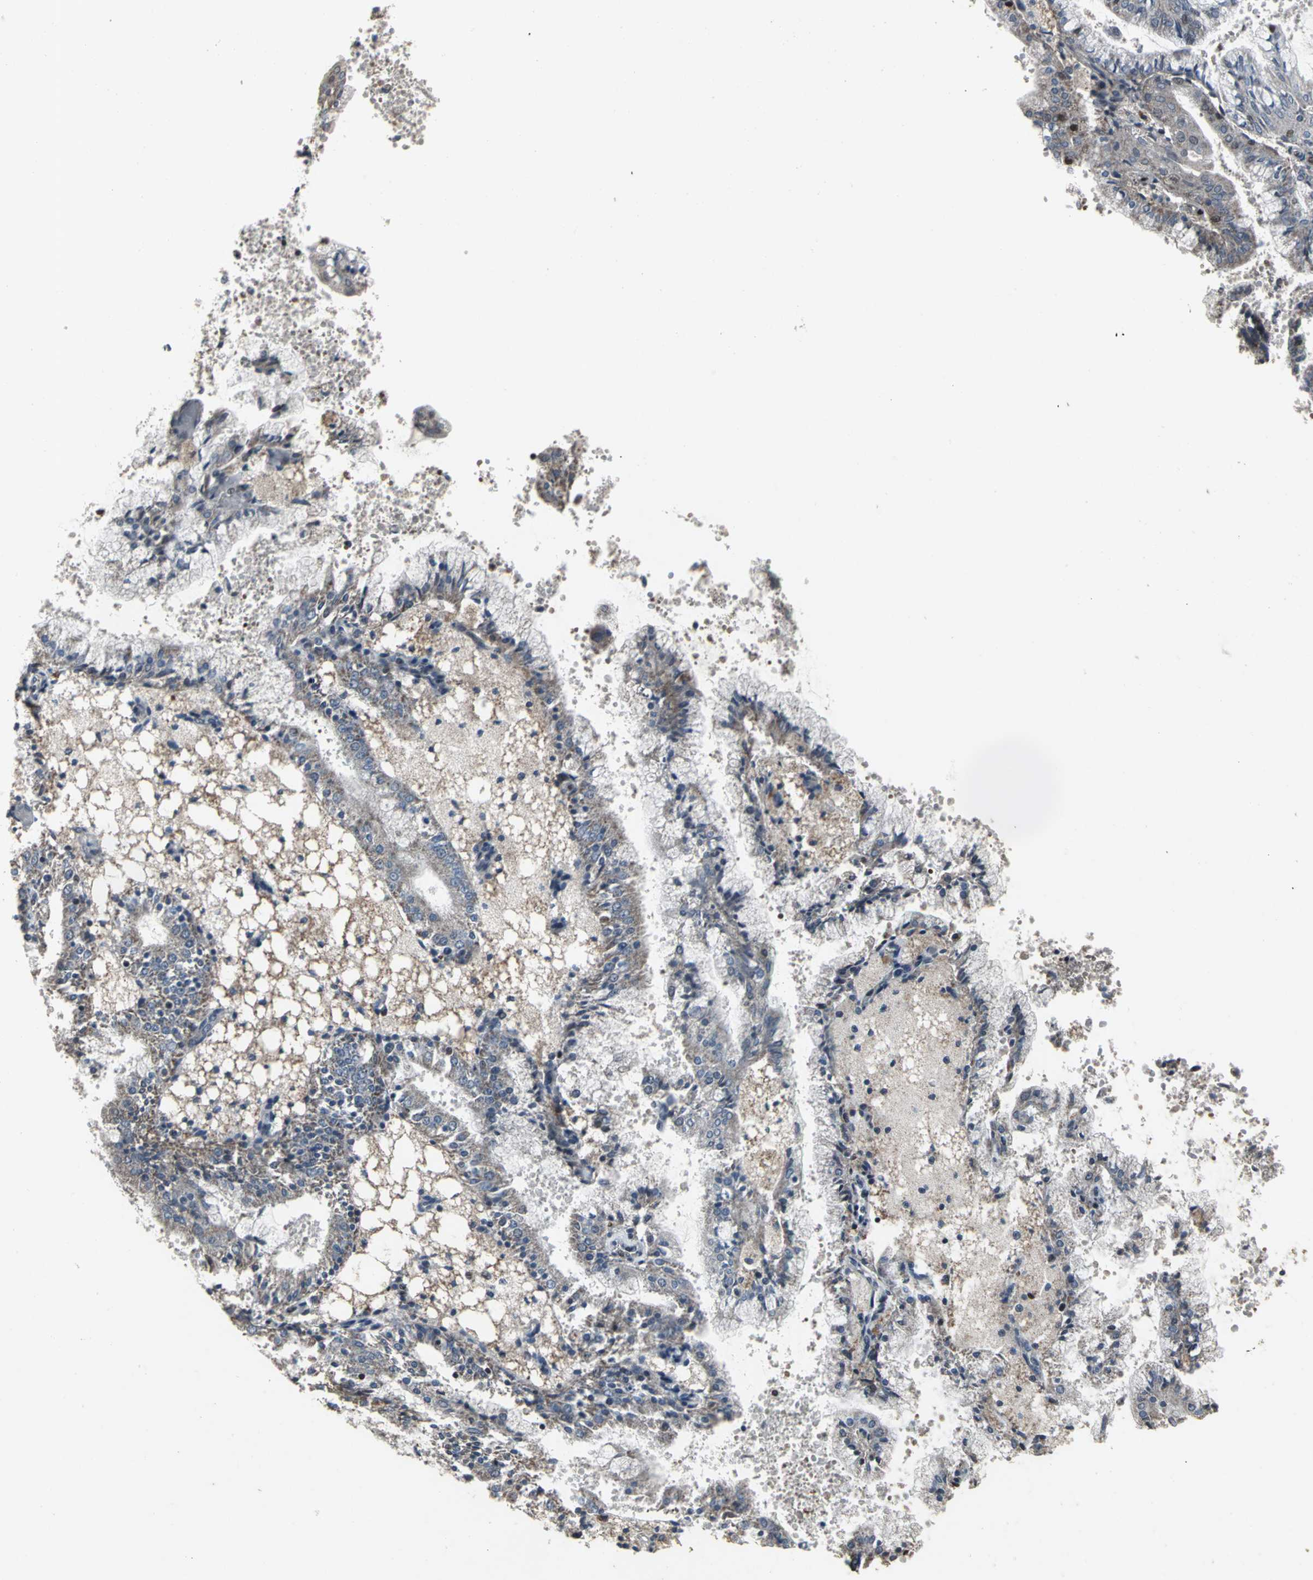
{"staining": {"intensity": "moderate", "quantity": "<25%", "location": "nuclear"}, "tissue": "endometrial cancer", "cell_type": "Tumor cells", "image_type": "cancer", "snomed": [{"axis": "morphology", "description": "Adenocarcinoma, NOS"}, {"axis": "topography", "description": "Endometrium"}], "caption": "A photomicrograph showing moderate nuclear expression in about <25% of tumor cells in endometrial adenocarcinoma, as visualized by brown immunohistochemical staining.", "gene": "SRF", "patient": {"sex": "female", "age": 63}}